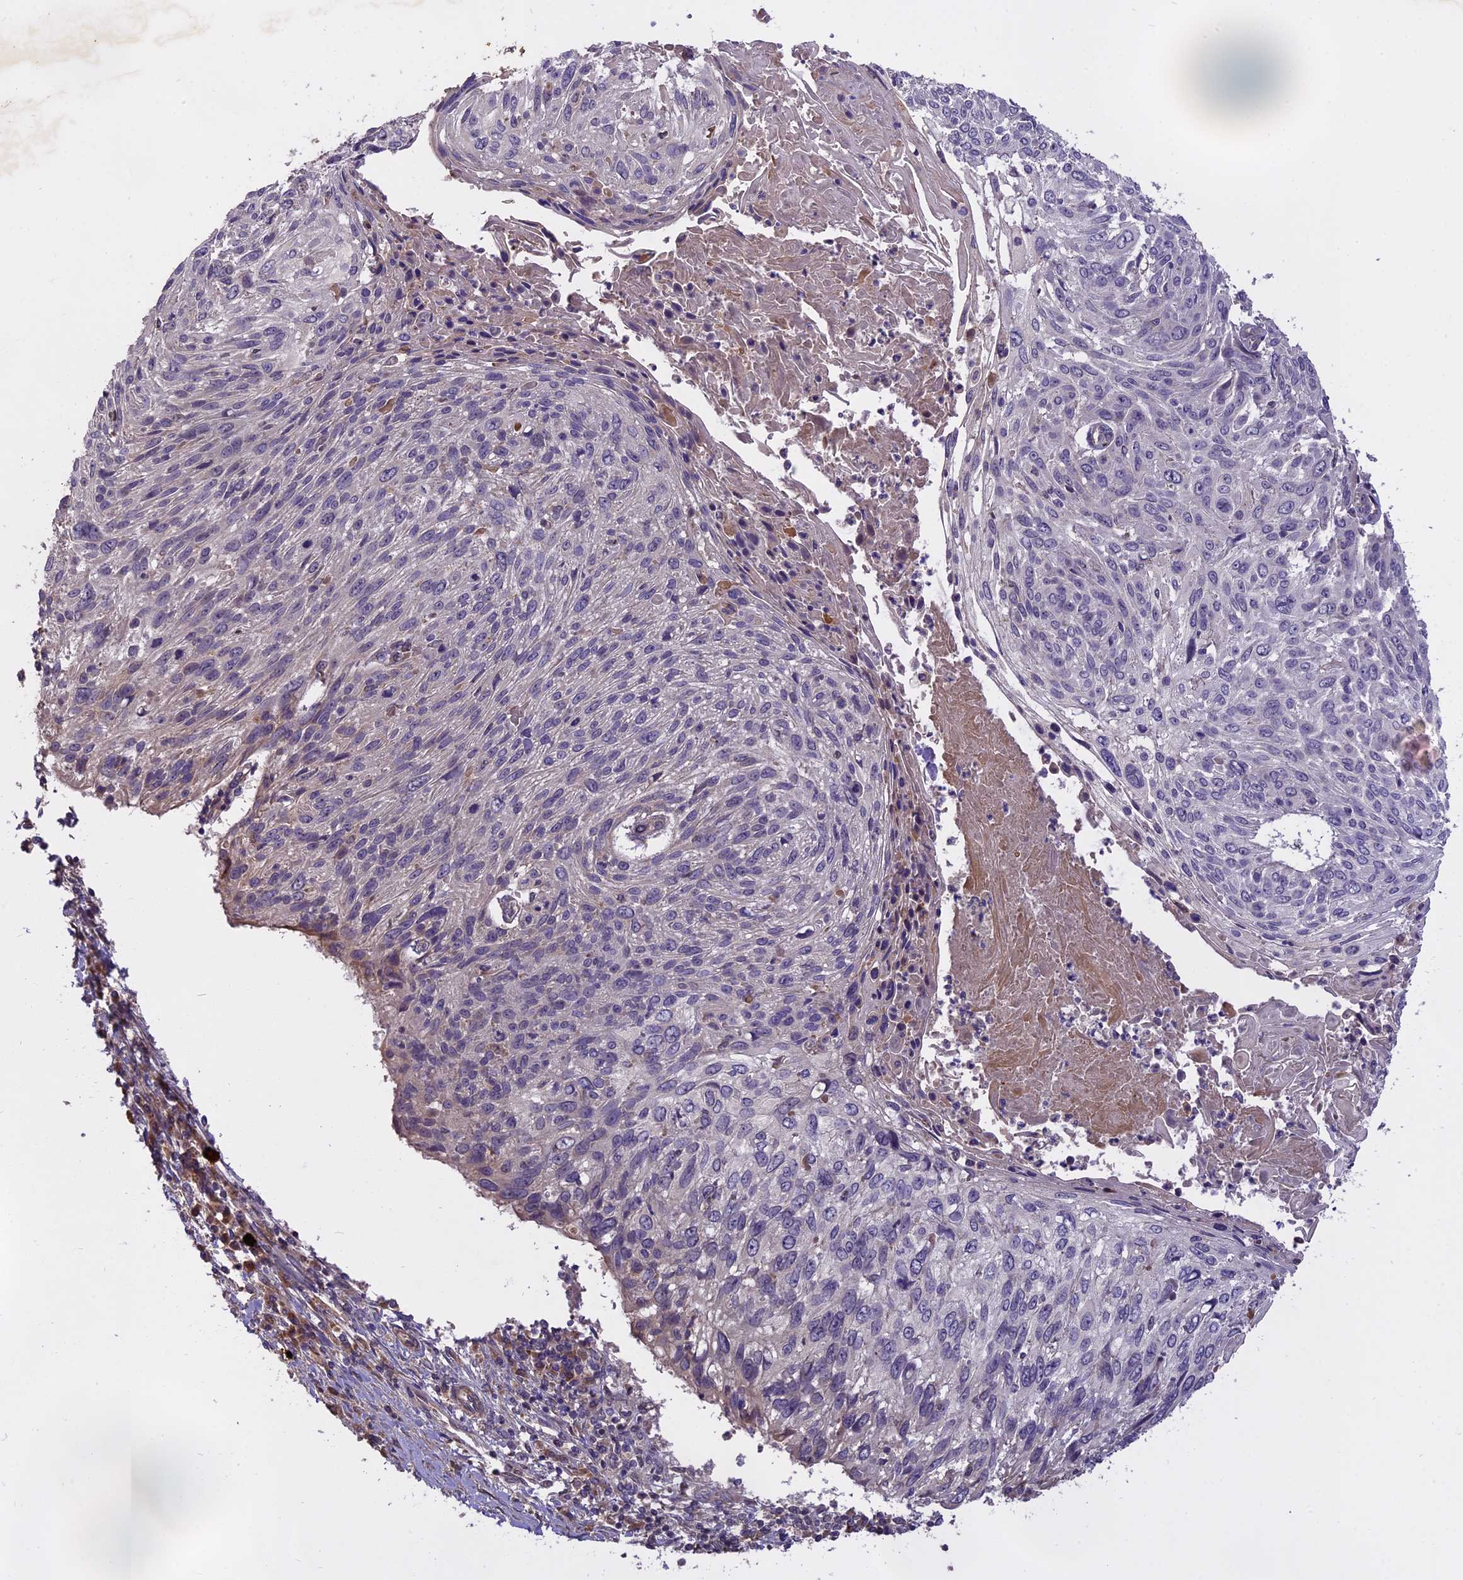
{"staining": {"intensity": "negative", "quantity": "none", "location": "none"}, "tissue": "cervical cancer", "cell_type": "Tumor cells", "image_type": "cancer", "snomed": [{"axis": "morphology", "description": "Squamous cell carcinoma, NOS"}, {"axis": "topography", "description": "Cervix"}], "caption": "Cervical cancer (squamous cell carcinoma) was stained to show a protein in brown. There is no significant staining in tumor cells.", "gene": "MEMO1", "patient": {"sex": "female", "age": 51}}